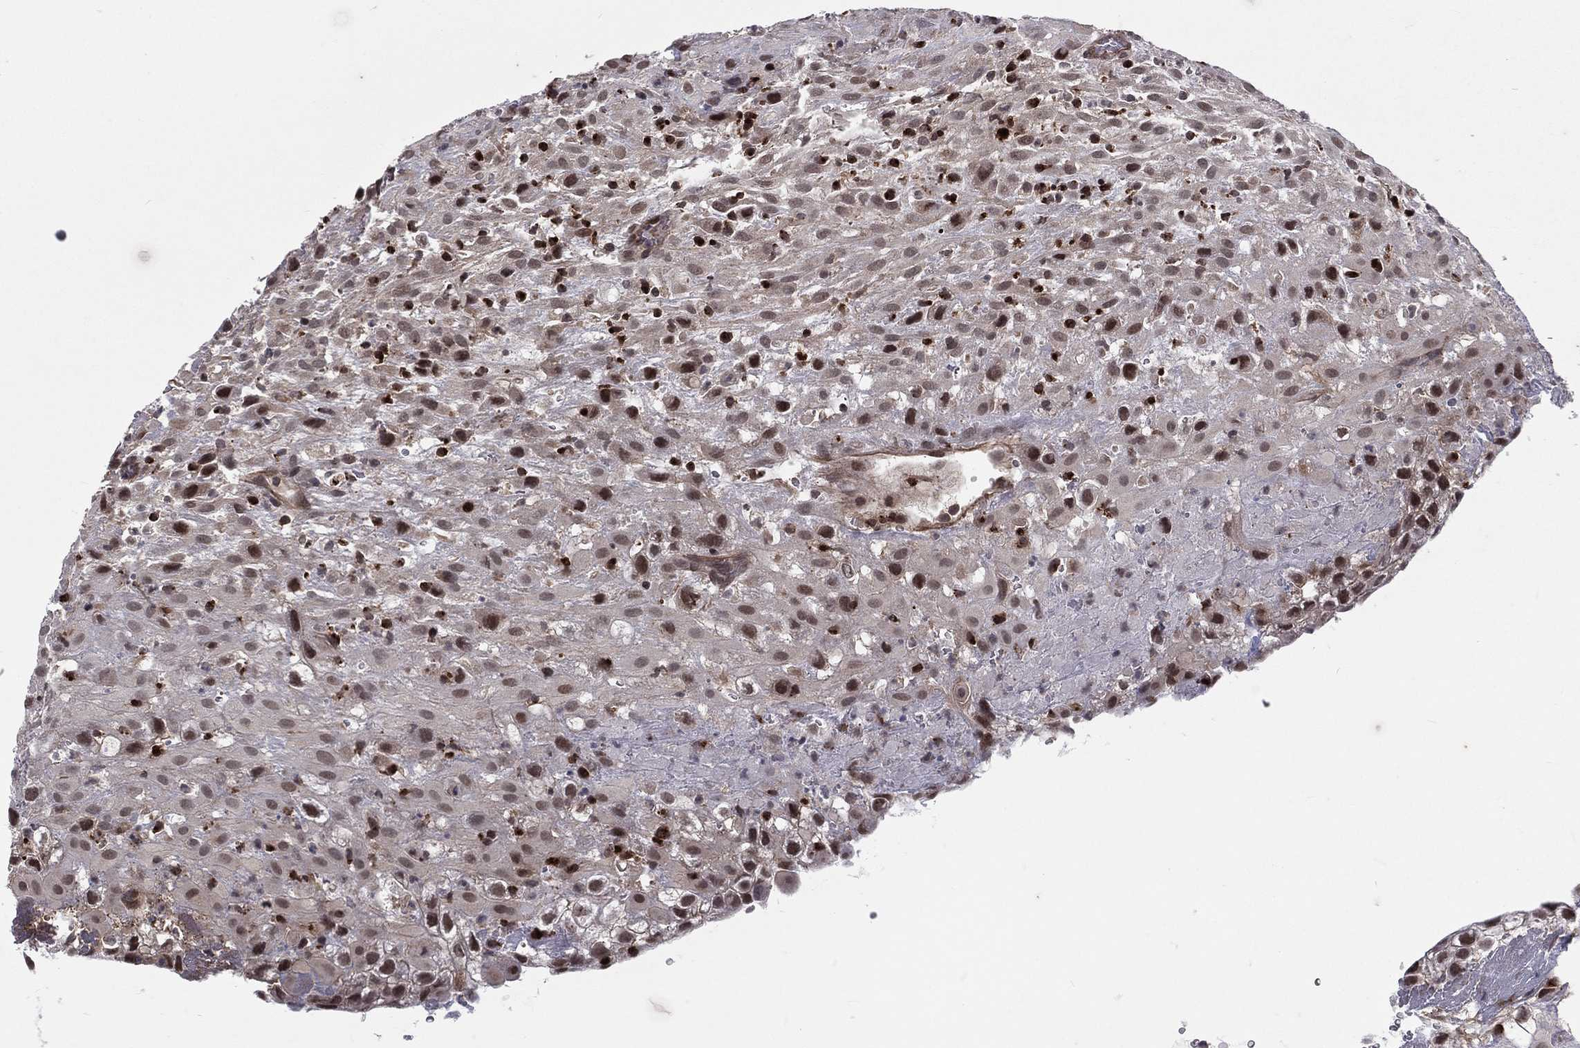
{"staining": {"intensity": "strong", "quantity": "<25%", "location": "nuclear"}, "tissue": "placenta", "cell_type": "Decidual cells", "image_type": "normal", "snomed": [{"axis": "morphology", "description": "Normal tissue, NOS"}, {"axis": "topography", "description": "Placenta"}], "caption": "IHC image of normal placenta stained for a protein (brown), which reveals medium levels of strong nuclear positivity in approximately <25% of decidual cells.", "gene": "MORC2", "patient": {"sex": "female", "age": 19}}